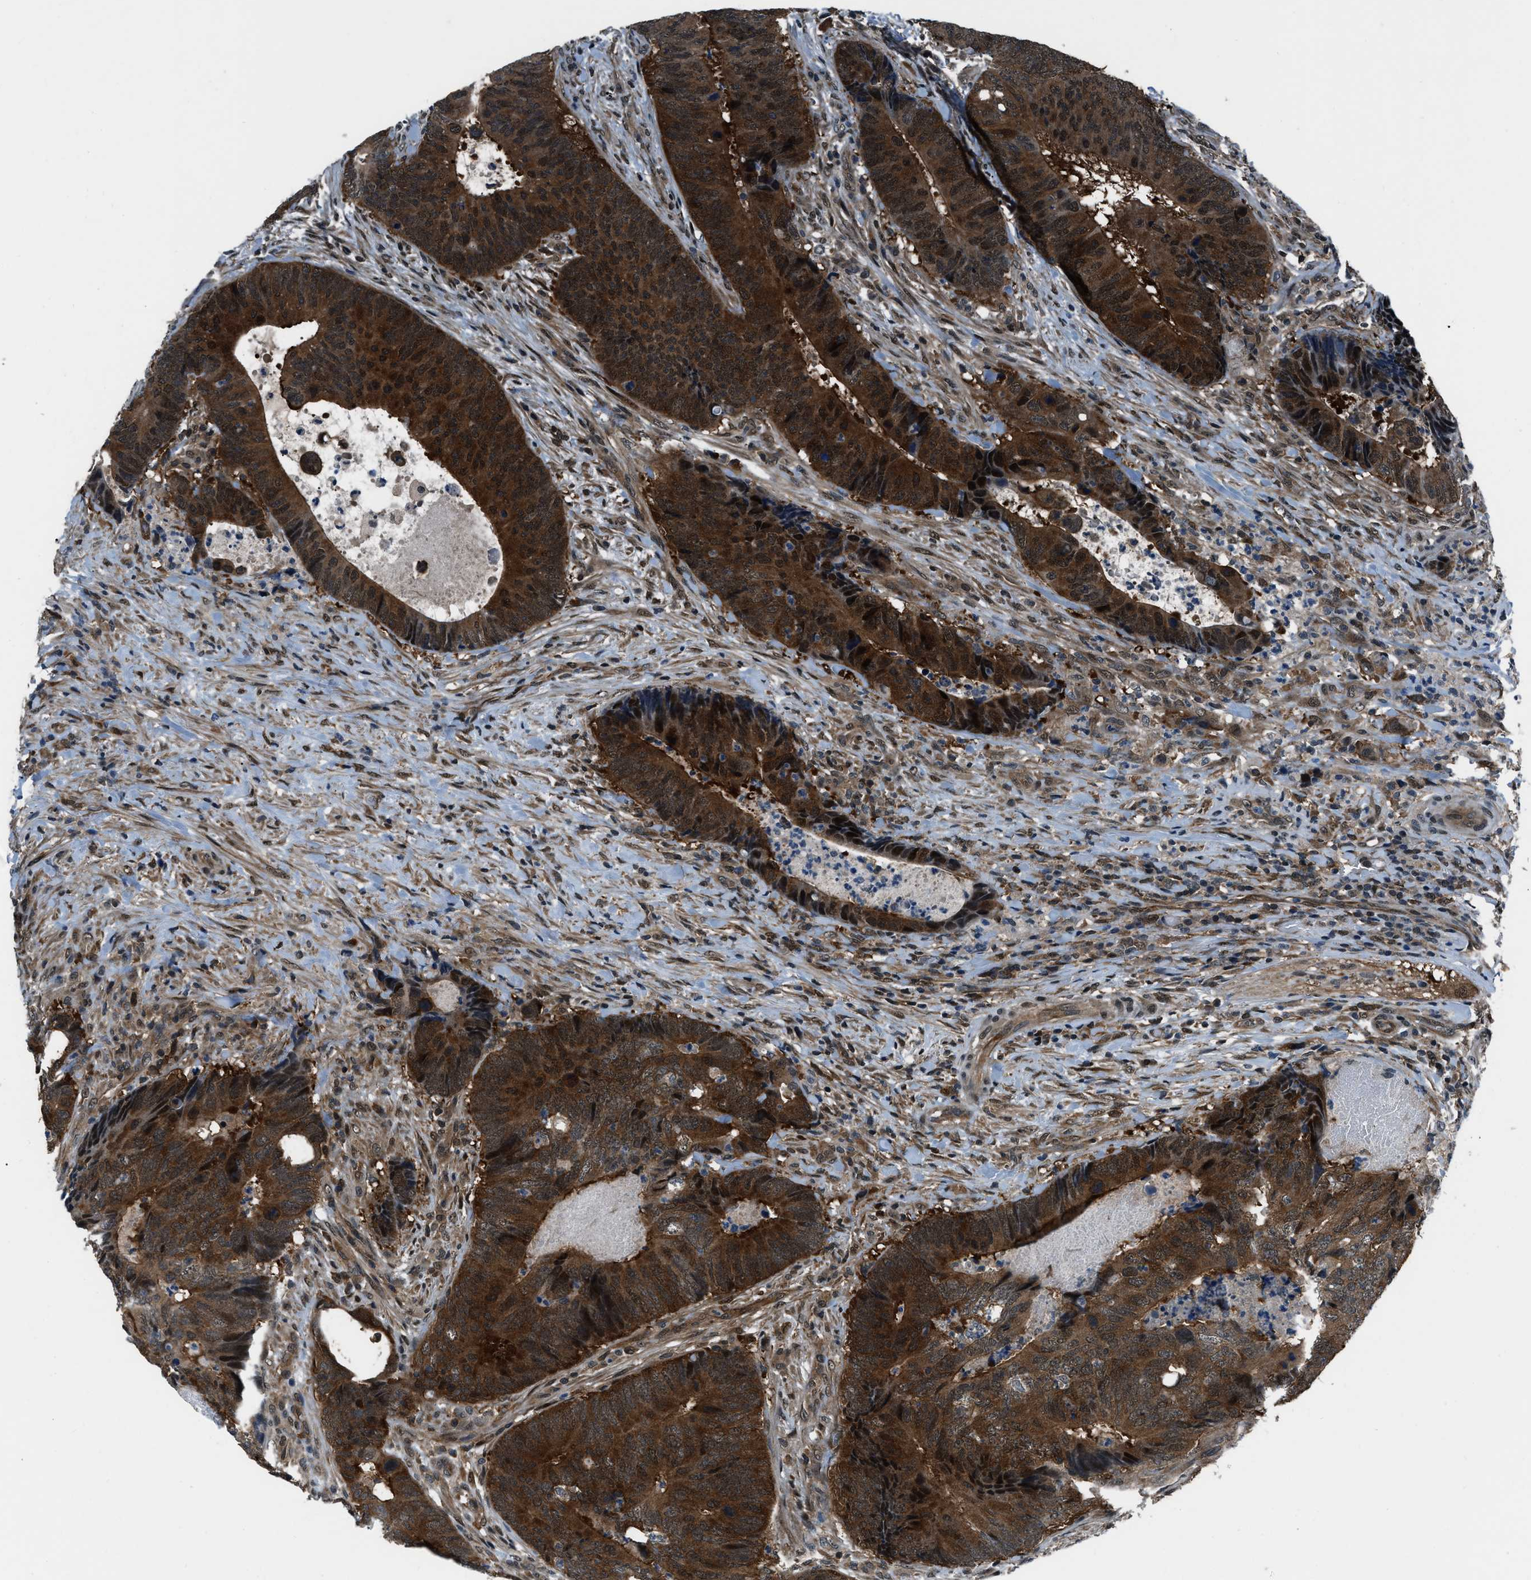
{"staining": {"intensity": "strong", "quantity": ">75%", "location": "cytoplasmic/membranous,nuclear"}, "tissue": "colorectal cancer", "cell_type": "Tumor cells", "image_type": "cancer", "snomed": [{"axis": "morphology", "description": "Adenocarcinoma, NOS"}, {"axis": "topography", "description": "Colon"}], "caption": "Colorectal adenocarcinoma stained with a brown dye shows strong cytoplasmic/membranous and nuclear positive positivity in about >75% of tumor cells.", "gene": "NUDCD3", "patient": {"sex": "male", "age": 56}}